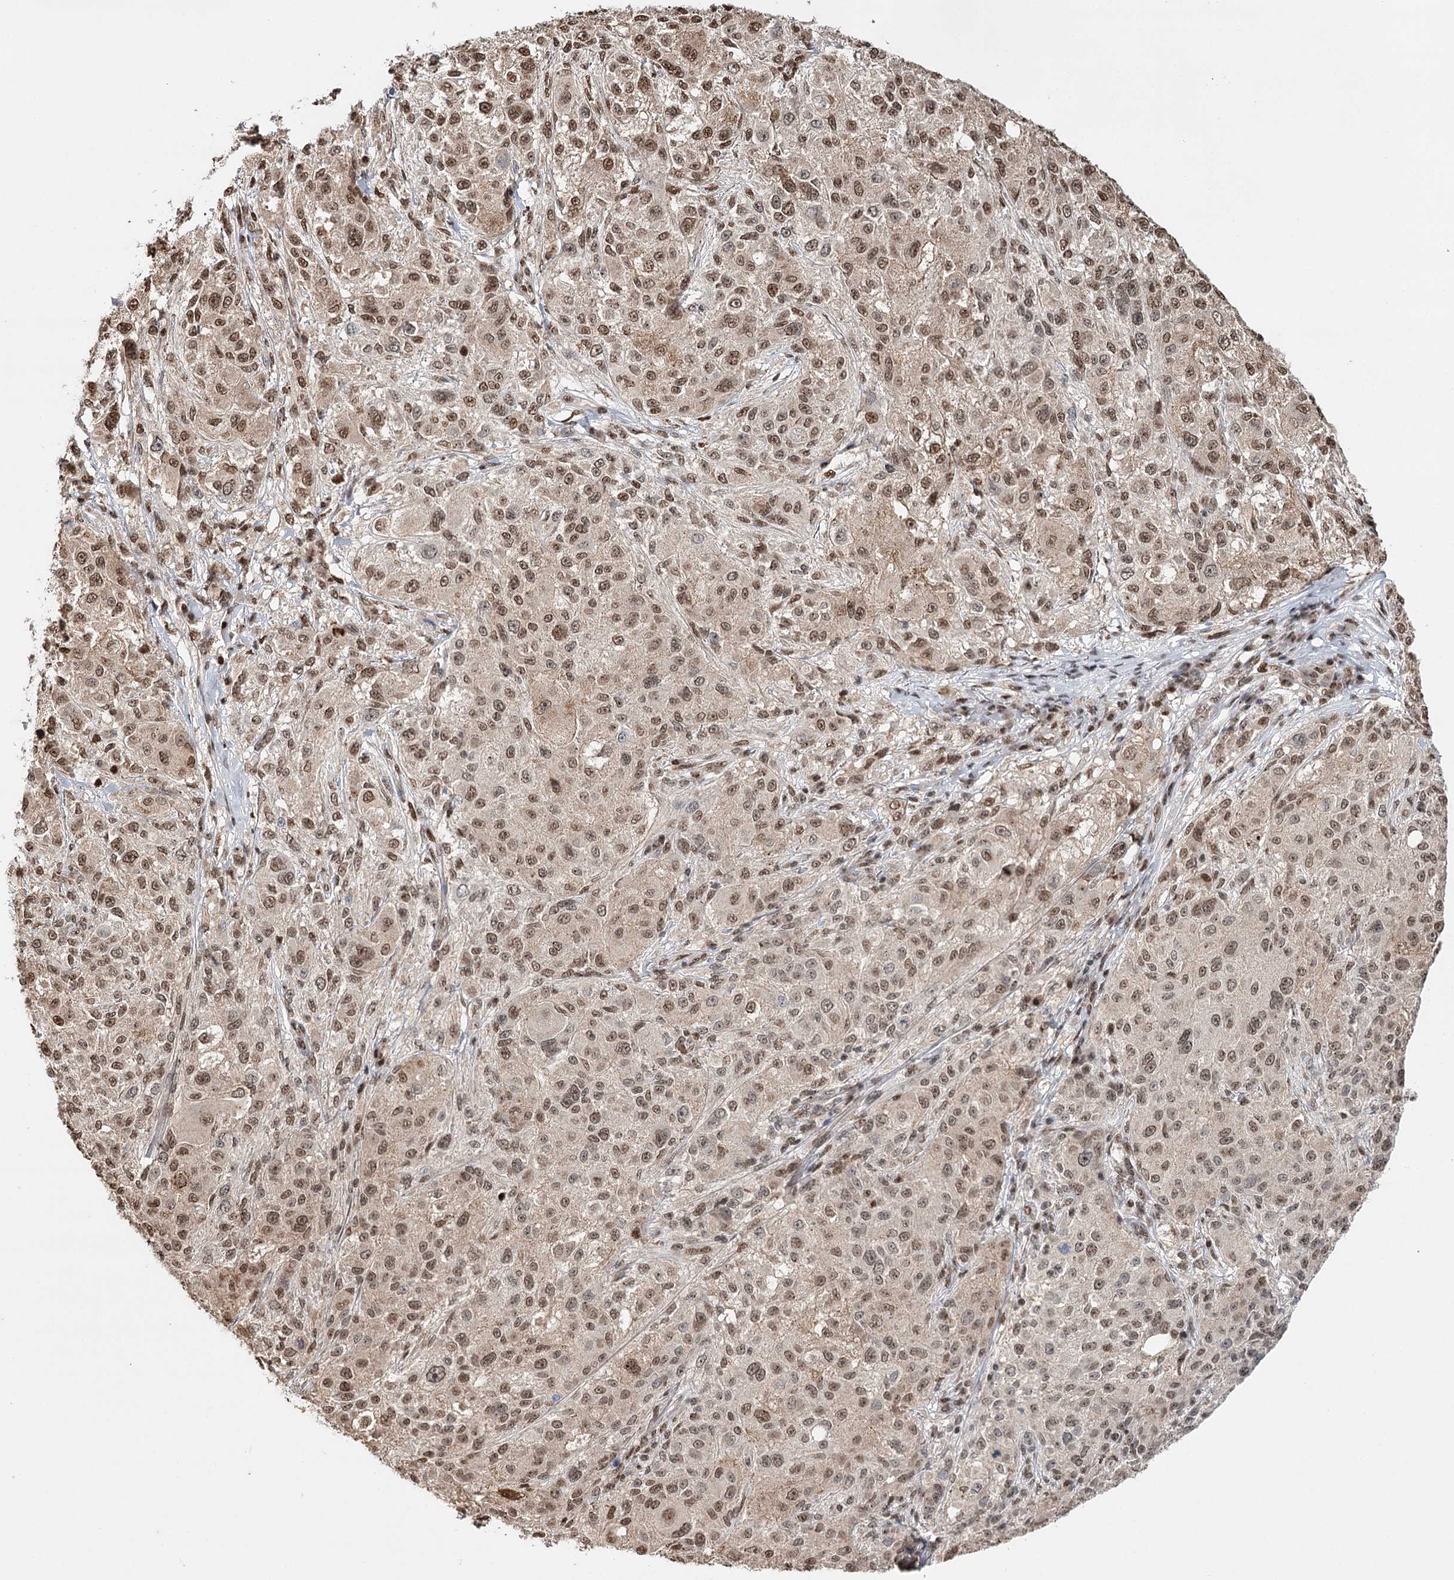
{"staining": {"intensity": "moderate", "quantity": ">75%", "location": "nuclear"}, "tissue": "melanoma", "cell_type": "Tumor cells", "image_type": "cancer", "snomed": [{"axis": "morphology", "description": "Necrosis, NOS"}, {"axis": "morphology", "description": "Malignant melanoma, NOS"}, {"axis": "topography", "description": "Skin"}], "caption": "Approximately >75% of tumor cells in human malignant melanoma exhibit moderate nuclear protein expression as visualized by brown immunohistochemical staining.", "gene": "RPS27A", "patient": {"sex": "female", "age": 87}}